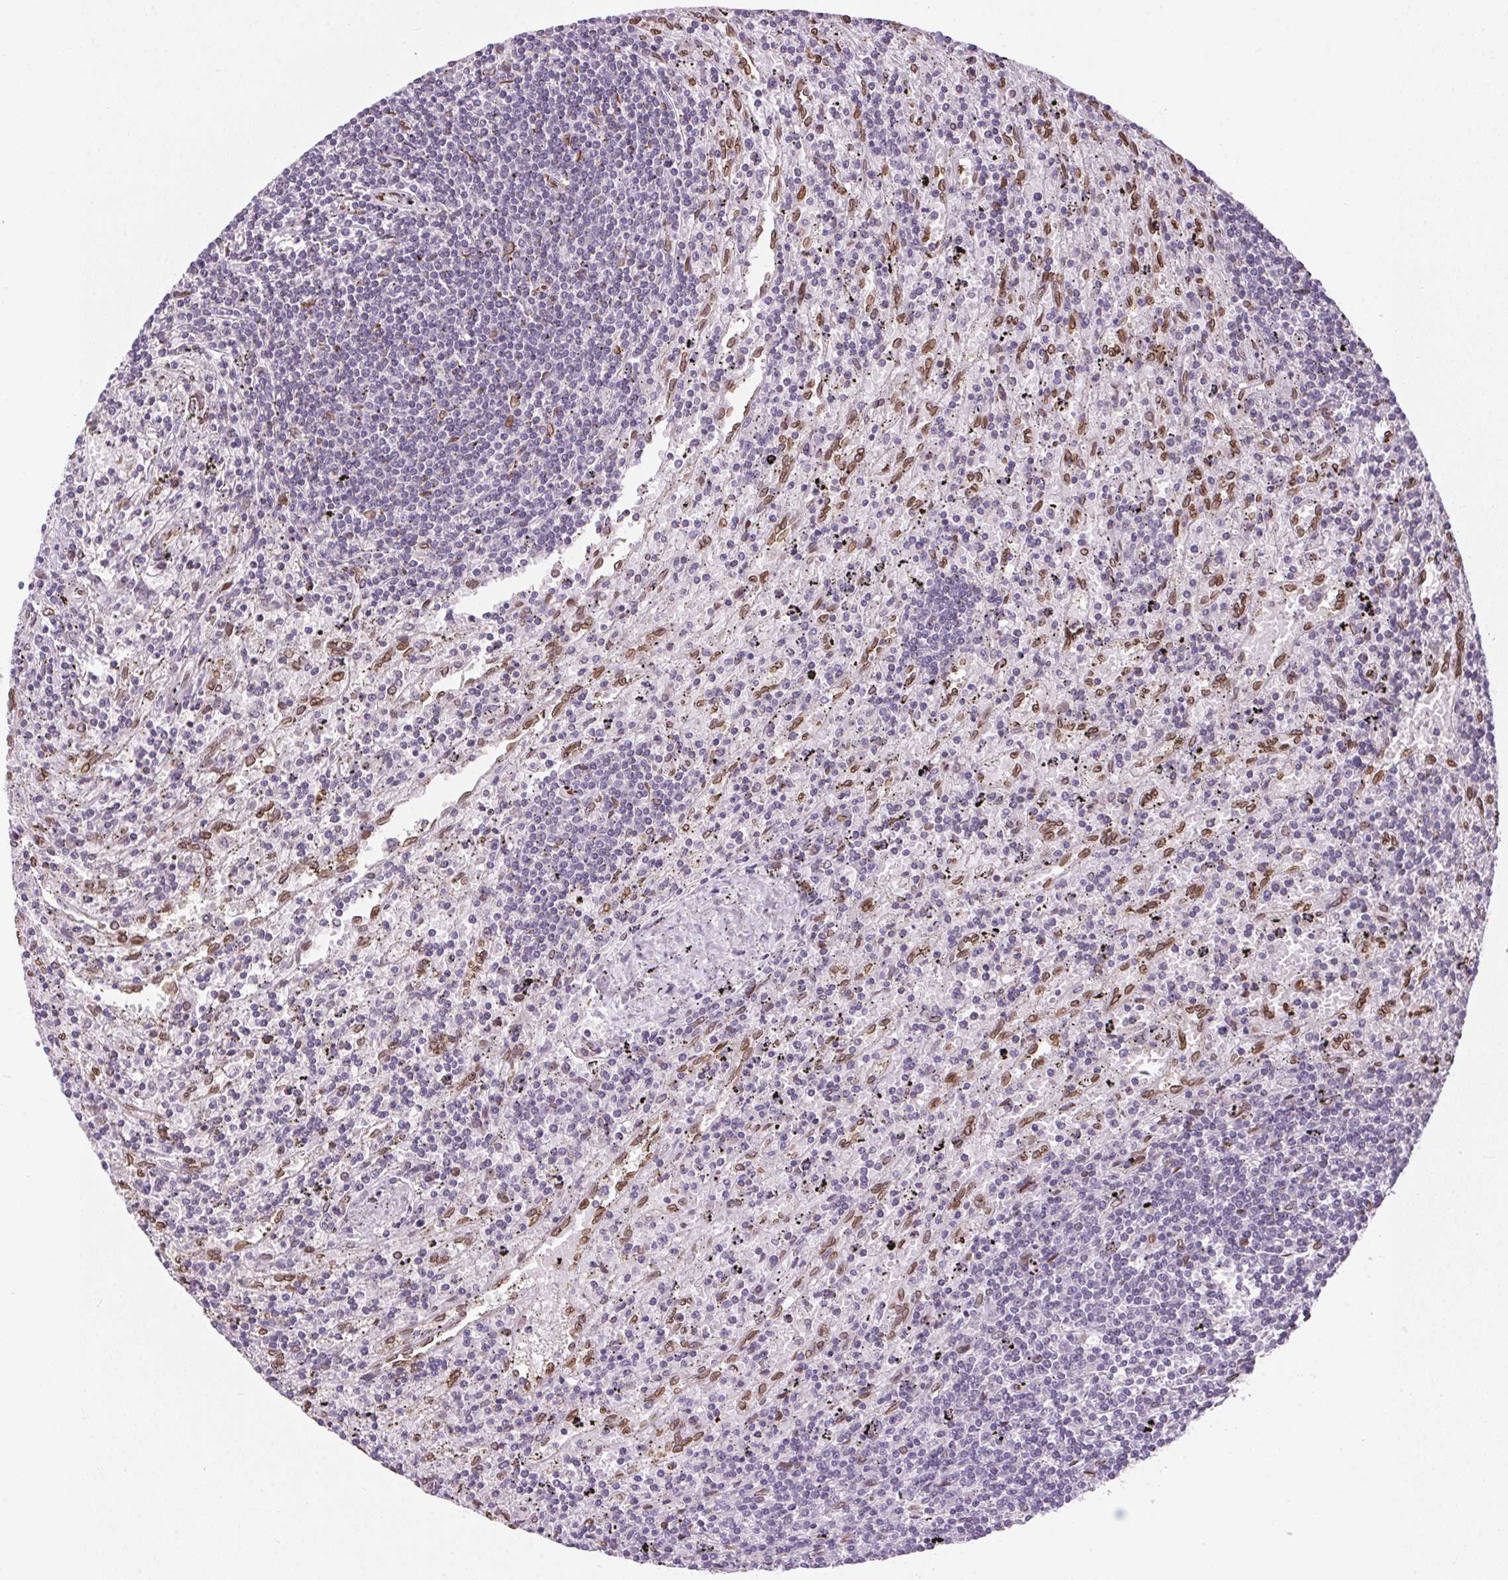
{"staining": {"intensity": "negative", "quantity": "none", "location": "none"}, "tissue": "lymphoma", "cell_type": "Tumor cells", "image_type": "cancer", "snomed": [{"axis": "morphology", "description": "Malignant lymphoma, non-Hodgkin's type, Low grade"}, {"axis": "topography", "description": "Spleen"}], "caption": "There is no significant expression in tumor cells of lymphoma.", "gene": "TMEM175", "patient": {"sex": "male", "age": 76}}